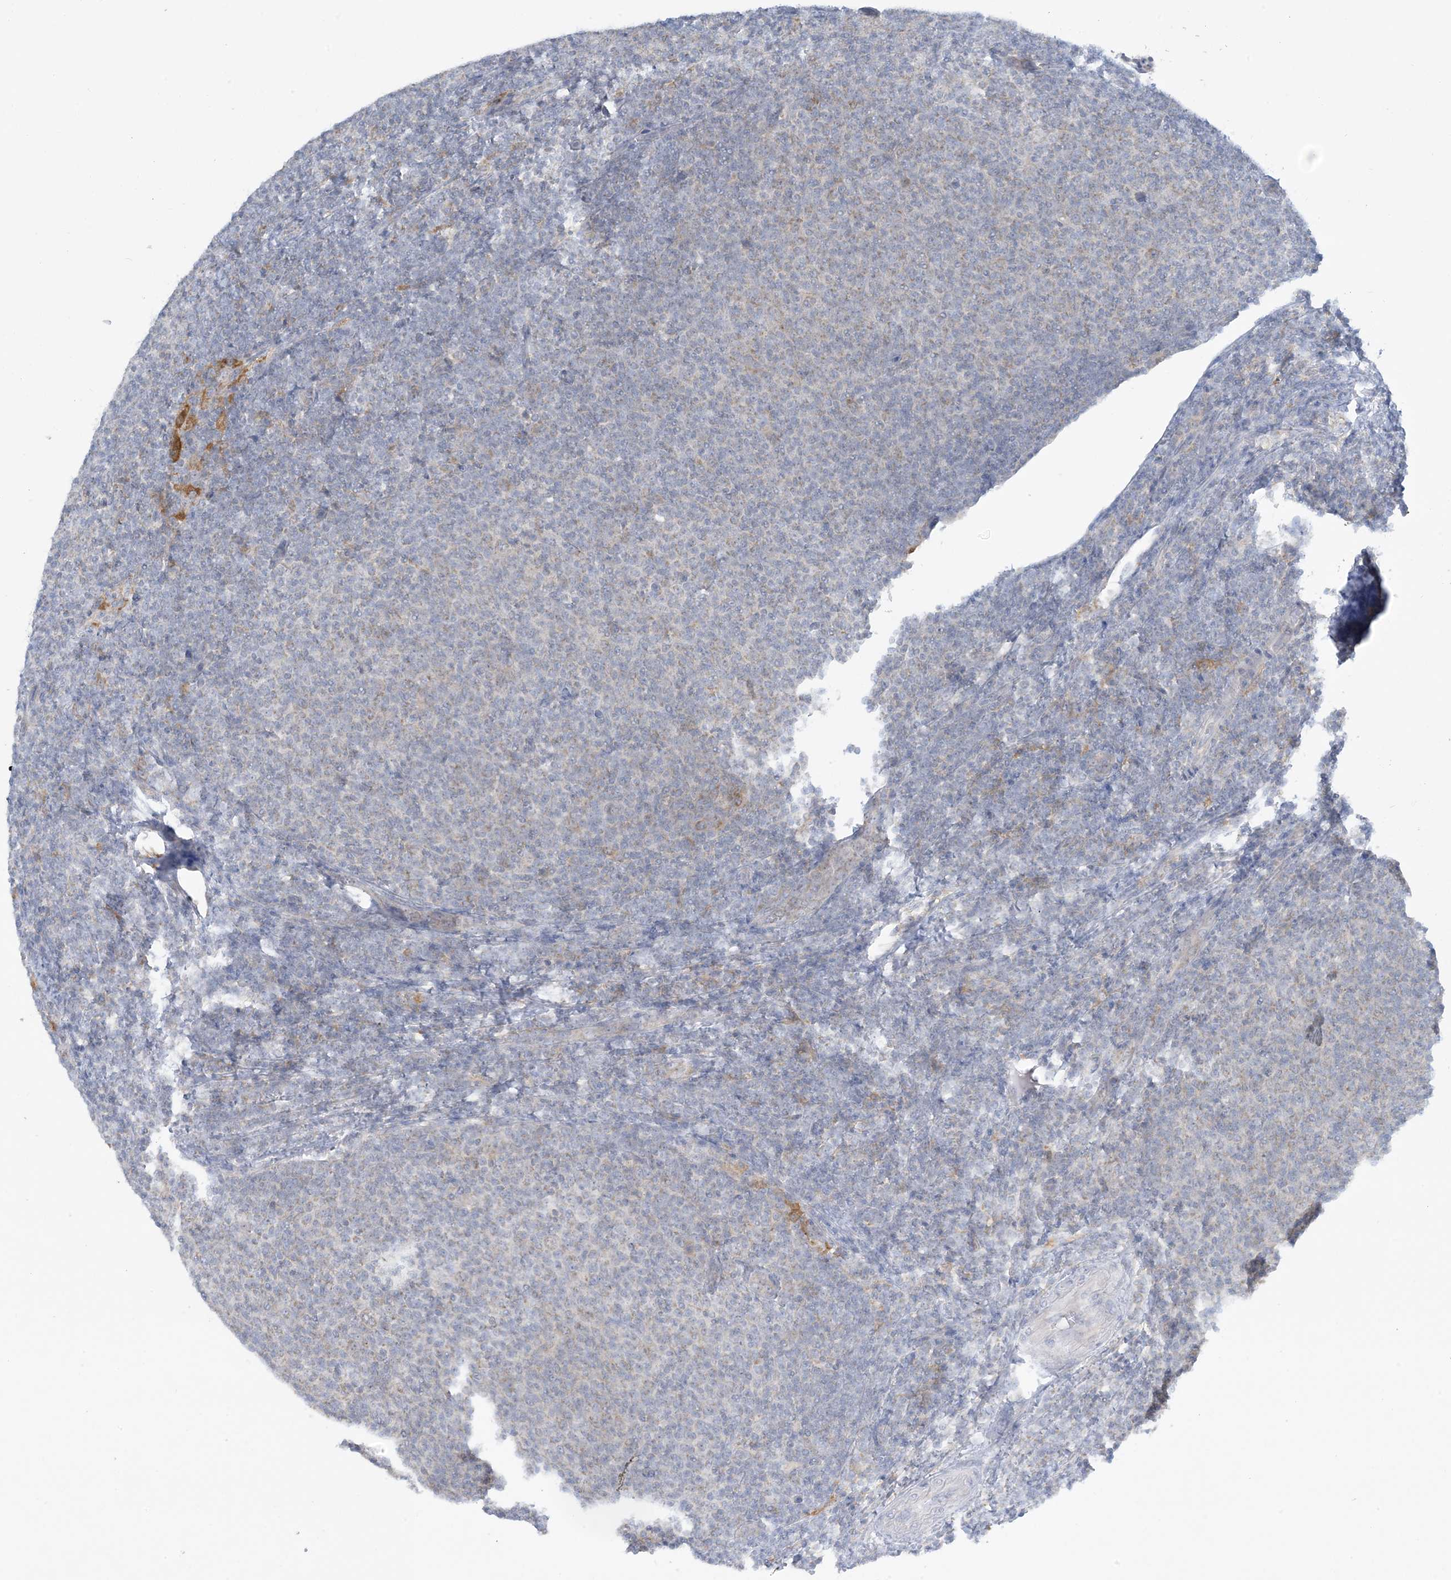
{"staining": {"intensity": "negative", "quantity": "none", "location": "none"}, "tissue": "lymphoma", "cell_type": "Tumor cells", "image_type": "cancer", "snomed": [{"axis": "morphology", "description": "Malignant lymphoma, non-Hodgkin's type, Low grade"}, {"axis": "topography", "description": "Lymph node"}], "caption": "IHC of human lymphoma shows no positivity in tumor cells.", "gene": "MRPS18A", "patient": {"sex": "male", "age": 66}}